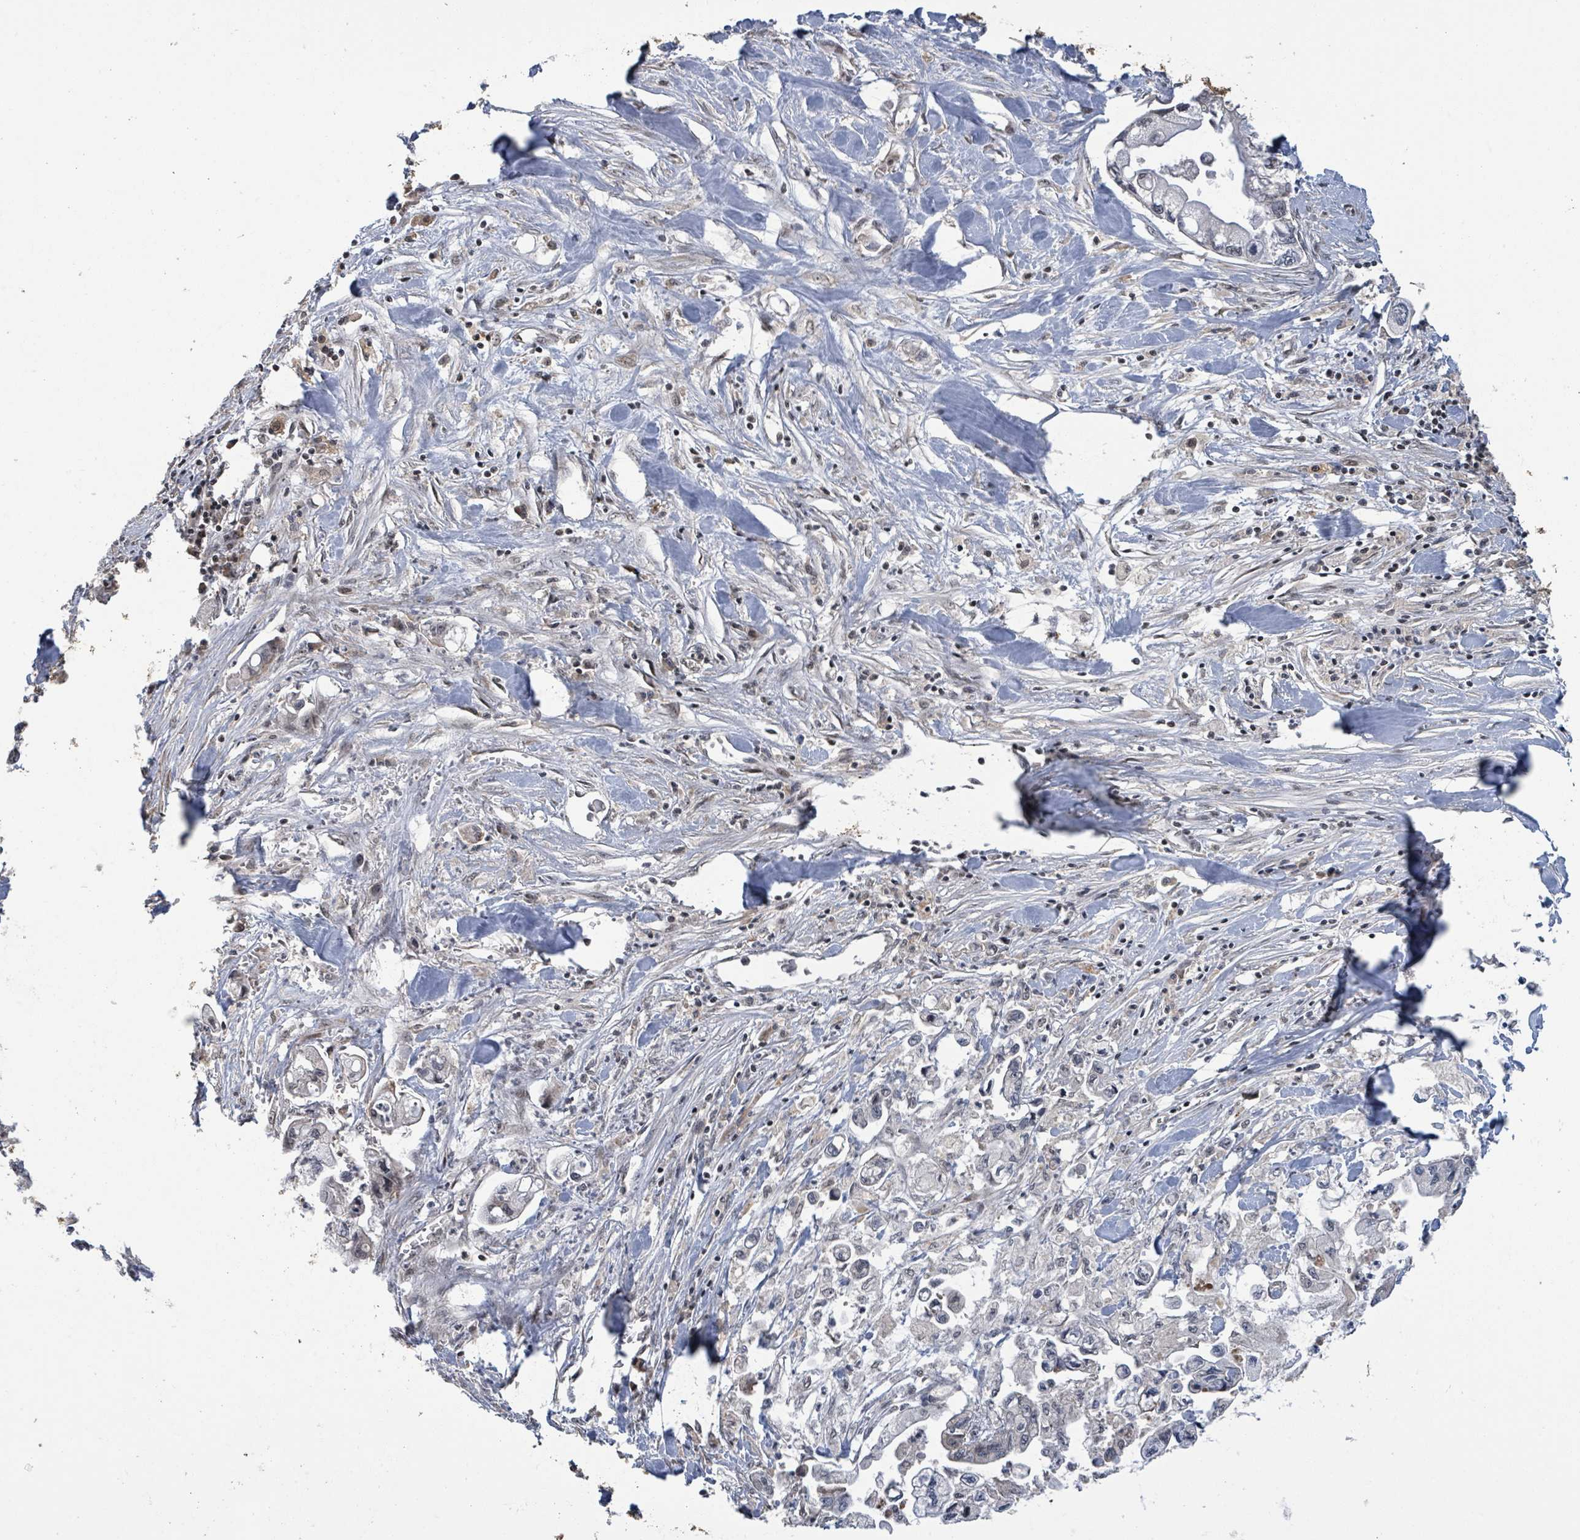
{"staining": {"intensity": "weak", "quantity": "<25%", "location": "nuclear"}, "tissue": "pancreatic cancer", "cell_type": "Tumor cells", "image_type": "cancer", "snomed": [{"axis": "morphology", "description": "Adenocarcinoma, NOS"}, {"axis": "topography", "description": "Pancreas"}], "caption": "IHC micrograph of neoplastic tissue: human pancreatic cancer (adenocarcinoma) stained with DAB (3,3'-diaminobenzidine) demonstrates no significant protein positivity in tumor cells. (Stains: DAB (3,3'-diaminobenzidine) immunohistochemistry (IHC) with hematoxylin counter stain, Microscopy: brightfield microscopy at high magnification).", "gene": "ZBTB14", "patient": {"sex": "male", "age": 61}}